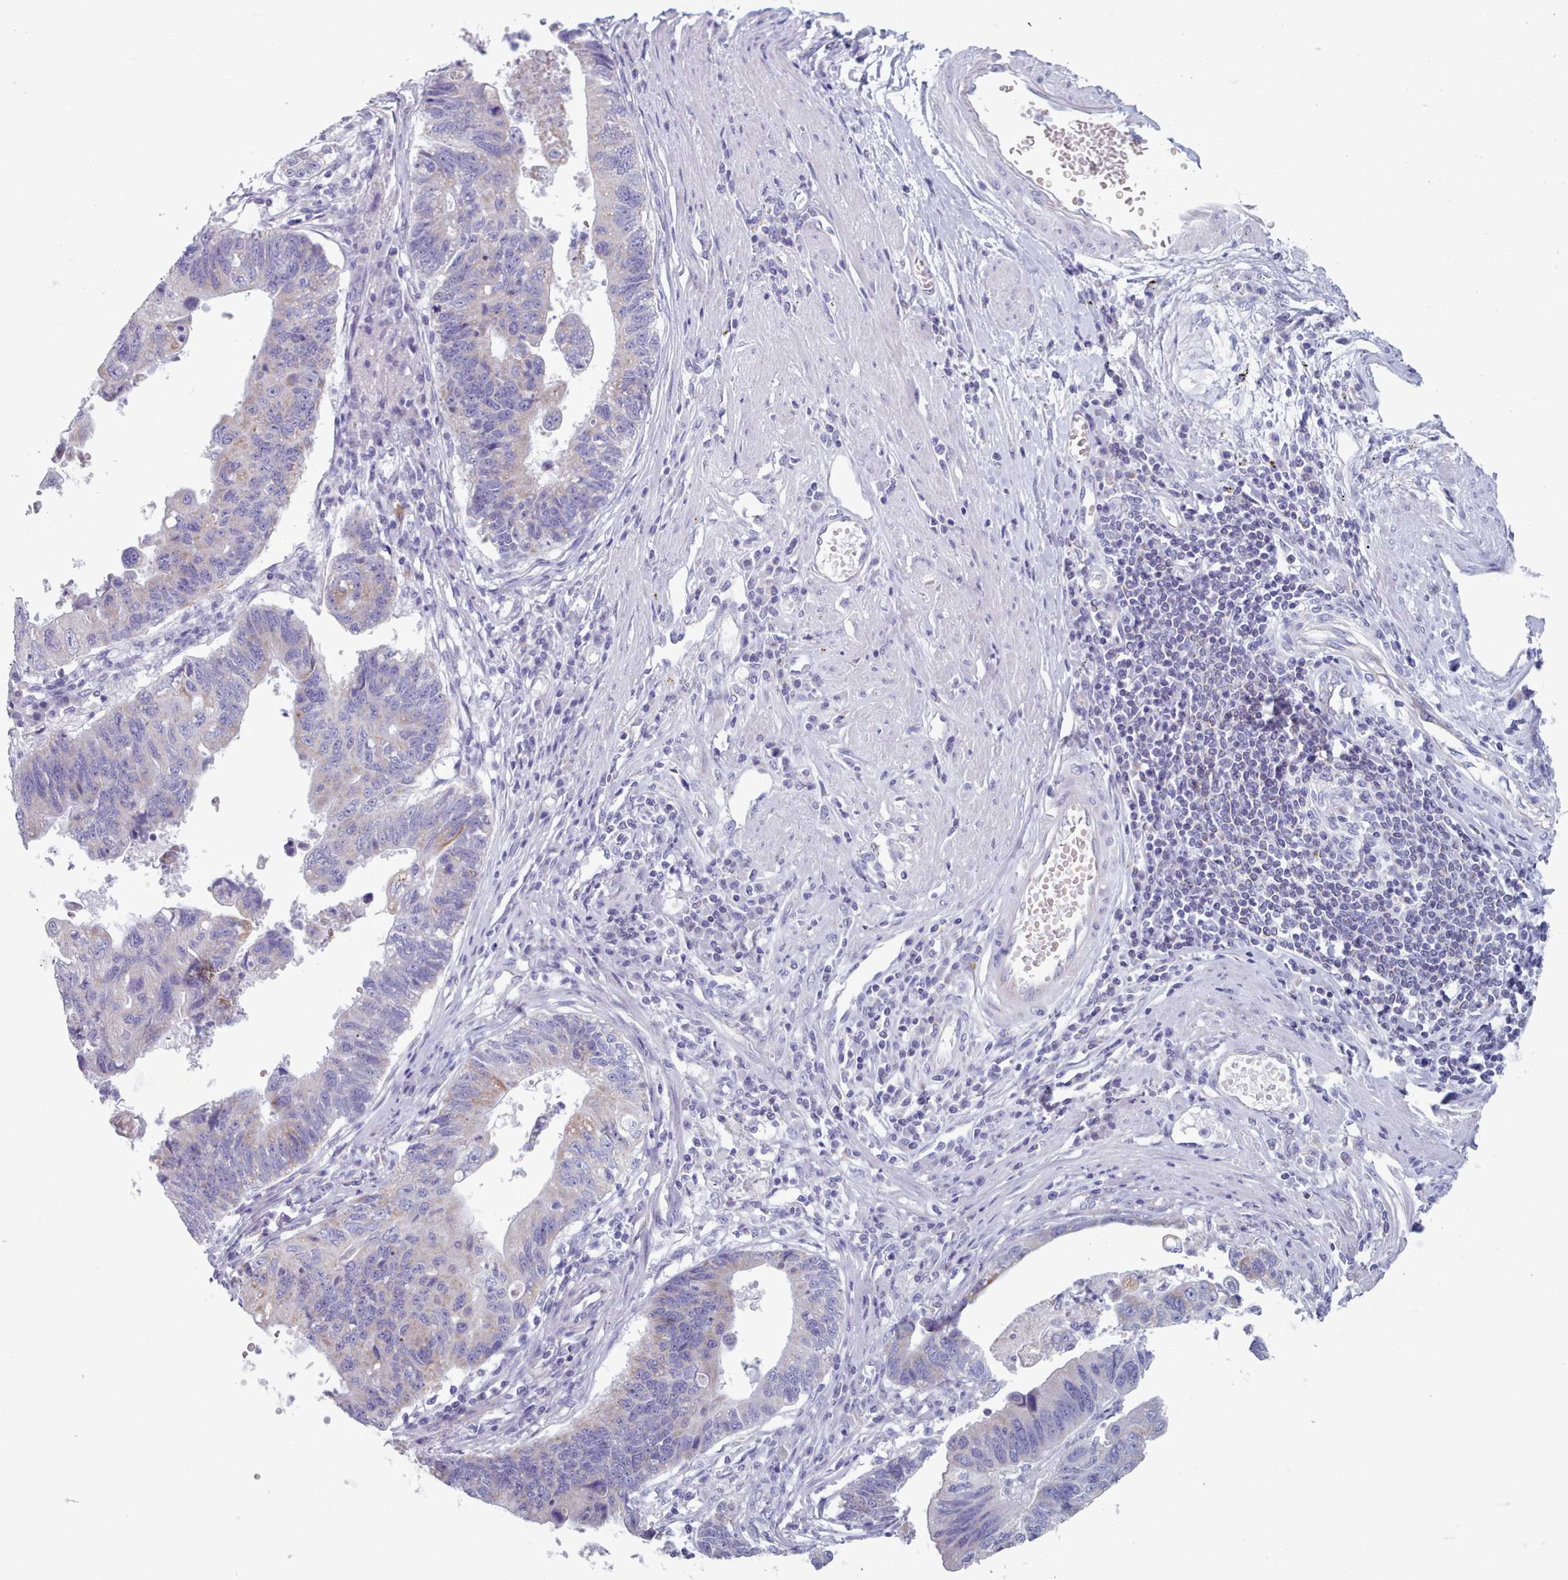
{"staining": {"intensity": "negative", "quantity": "none", "location": "none"}, "tissue": "stomach cancer", "cell_type": "Tumor cells", "image_type": "cancer", "snomed": [{"axis": "morphology", "description": "Adenocarcinoma, NOS"}, {"axis": "topography", "description": "Stomach"}], "caption": "High magnification brightfield microscopy of stomach cancer stained with DAB (3,3'-diaminobenzidine) (brown) and counterstained with hematoxylin (blue): tumor cells show no significant expression.", "gene": "HAO1", "patient": {"sex": "male", "age": 59}}